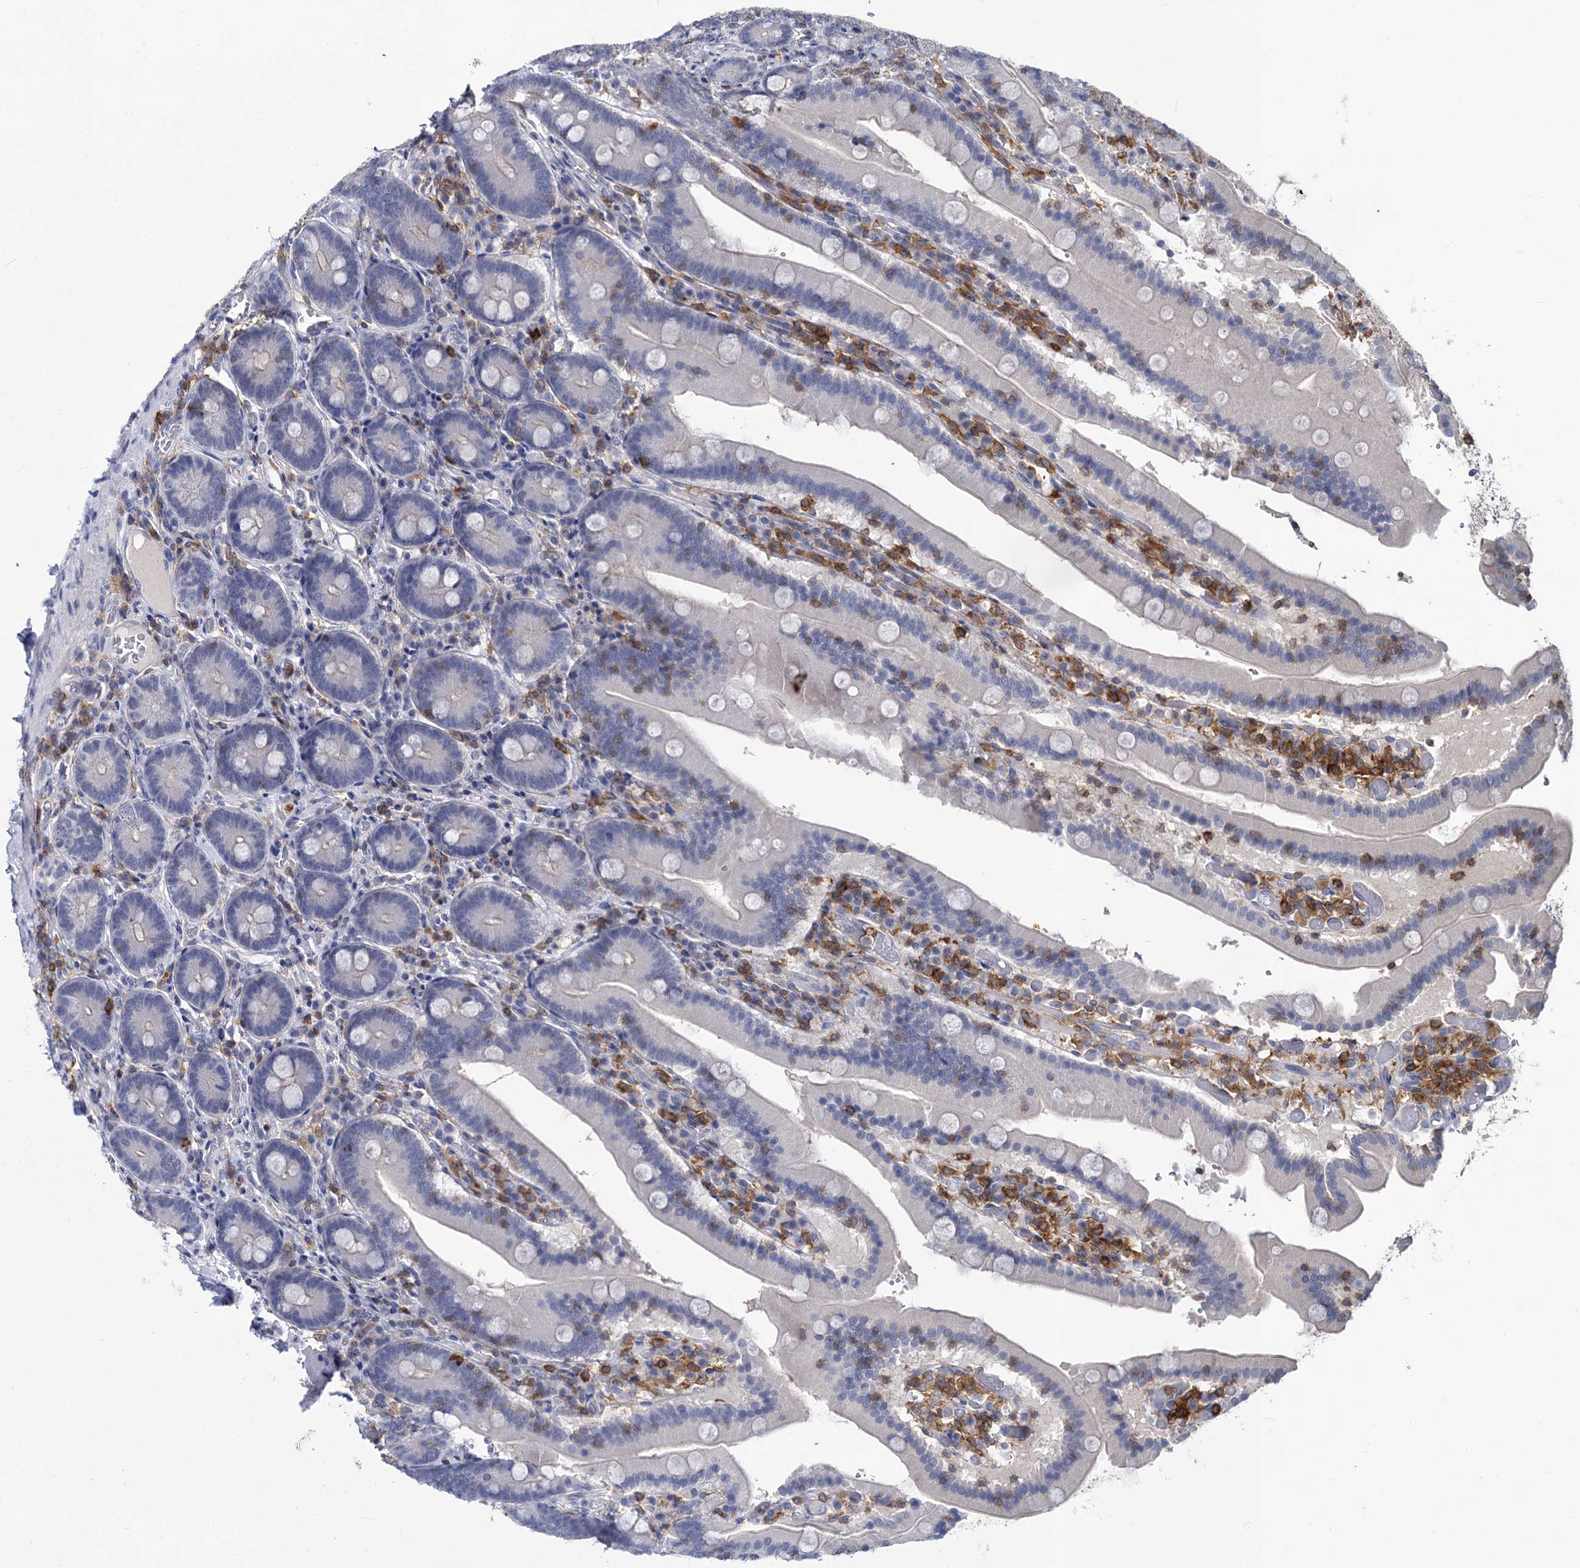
{"staining": {"intensity": "negative", "quantity": "none", "location": "none"}, "tissue": "duodenum", "cell_type": "Glandular cells", "image_type": "normal", "snomed": [{"axis": "morphology", "description": "Normal tissue, NOS"}, {"axis": "topography", "description": "Duodenum"}], "caption": "Immunohistochemistry of benign human duodenum exhibits no staining in glandular cells.", "gene": "RHOG", "patient": {"sex": "female", "age": 62}}